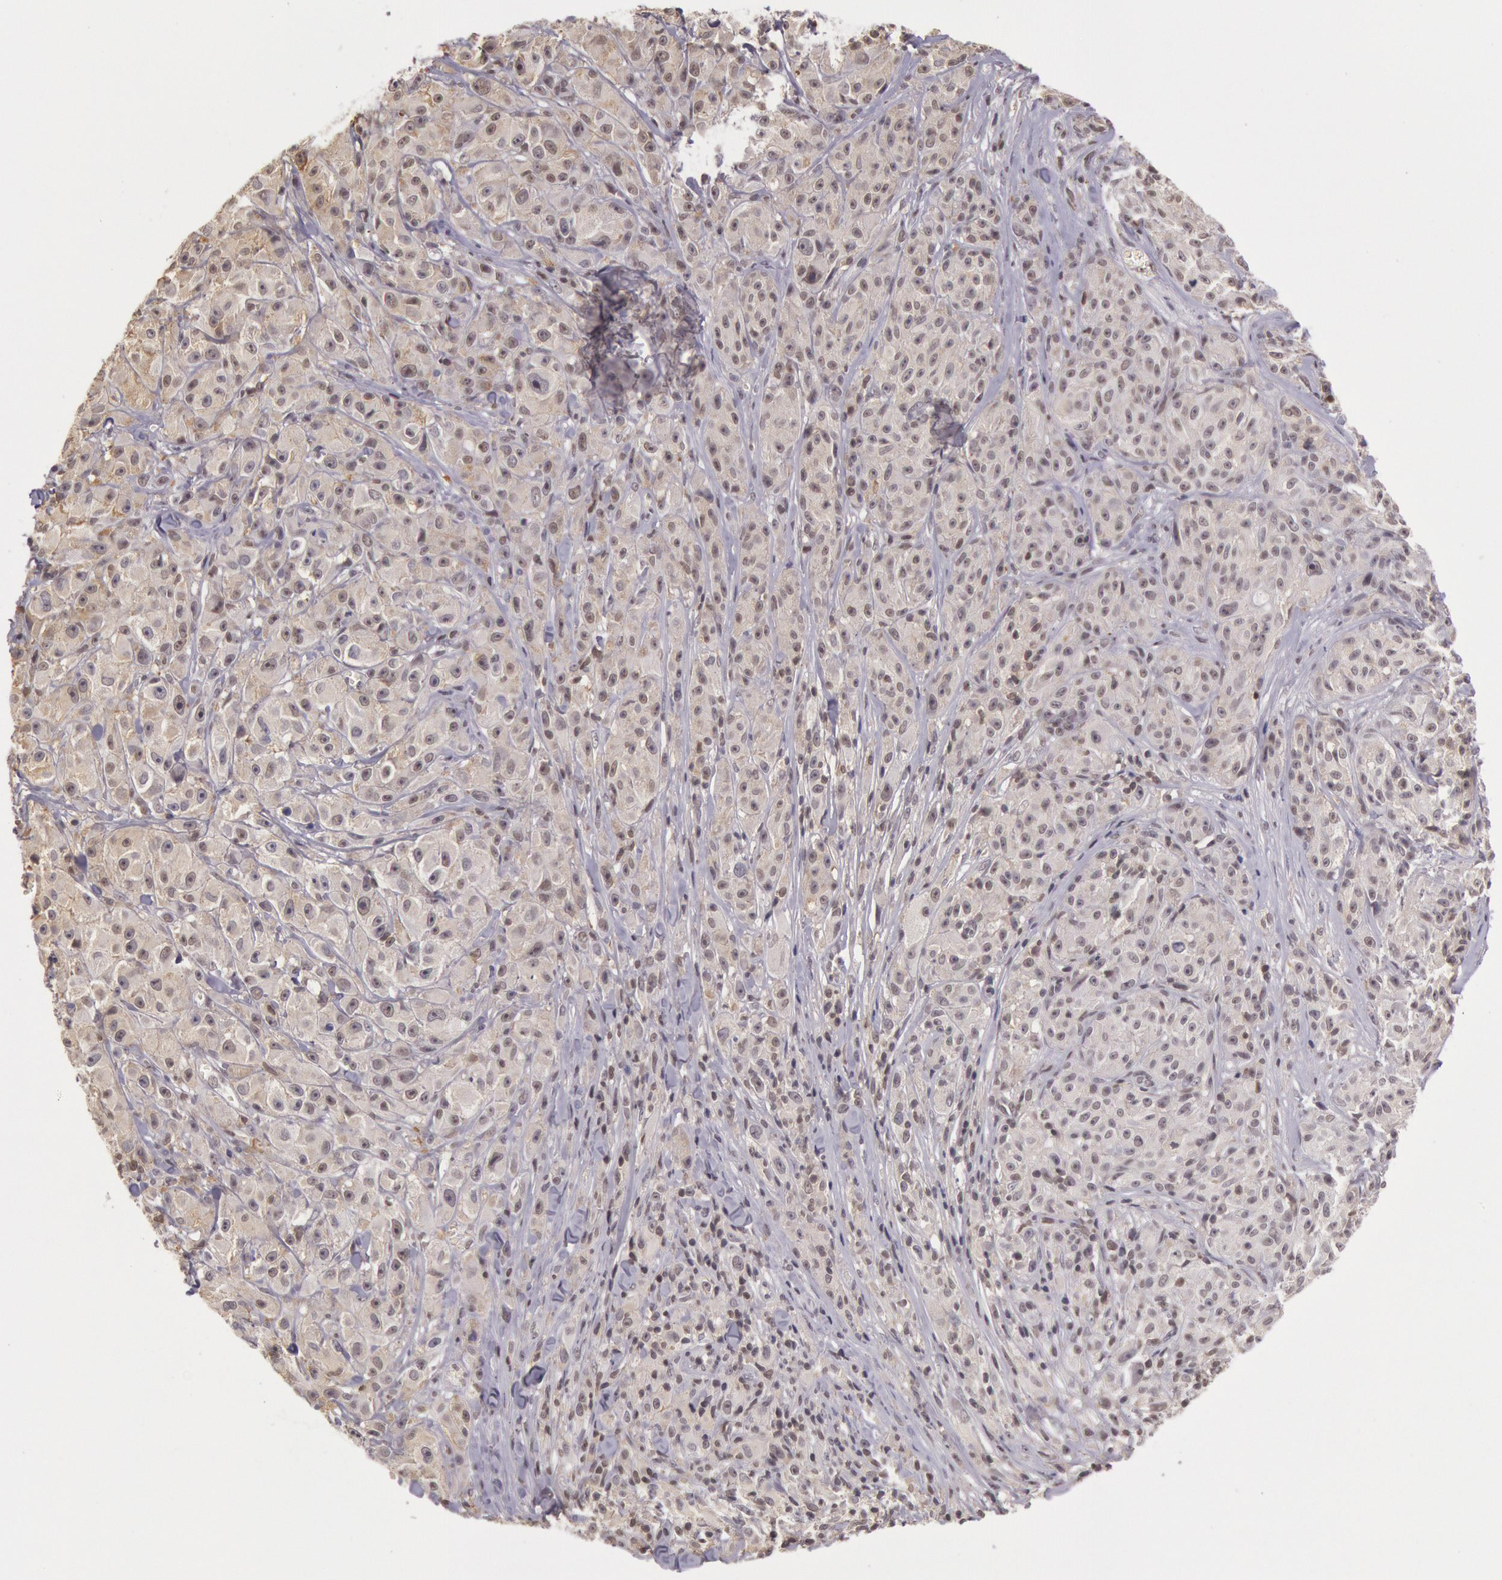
{"staining": {"intensity": "weak", "quantity": "25%-75%", "location": "cytoplasmic/membranous,nuclear"}, "tissue": "melanoma", "cell_type": "Tumor cells", "image_type": "cancer", "snomed": [{"axis": "morphology", "description": "Malignant melanoma, NOS"}, {"axis": "topography", "description": "Skin"}], "caption": "Immunohistochemical staining of human malignant melanoma shows low levels of weak cytoplasmic/membranous and nuclear protein staining in approximately 25%-75% of tumor cells.", "gene": "HIF1A", "patient": {"sex": "male", "age": 56}}